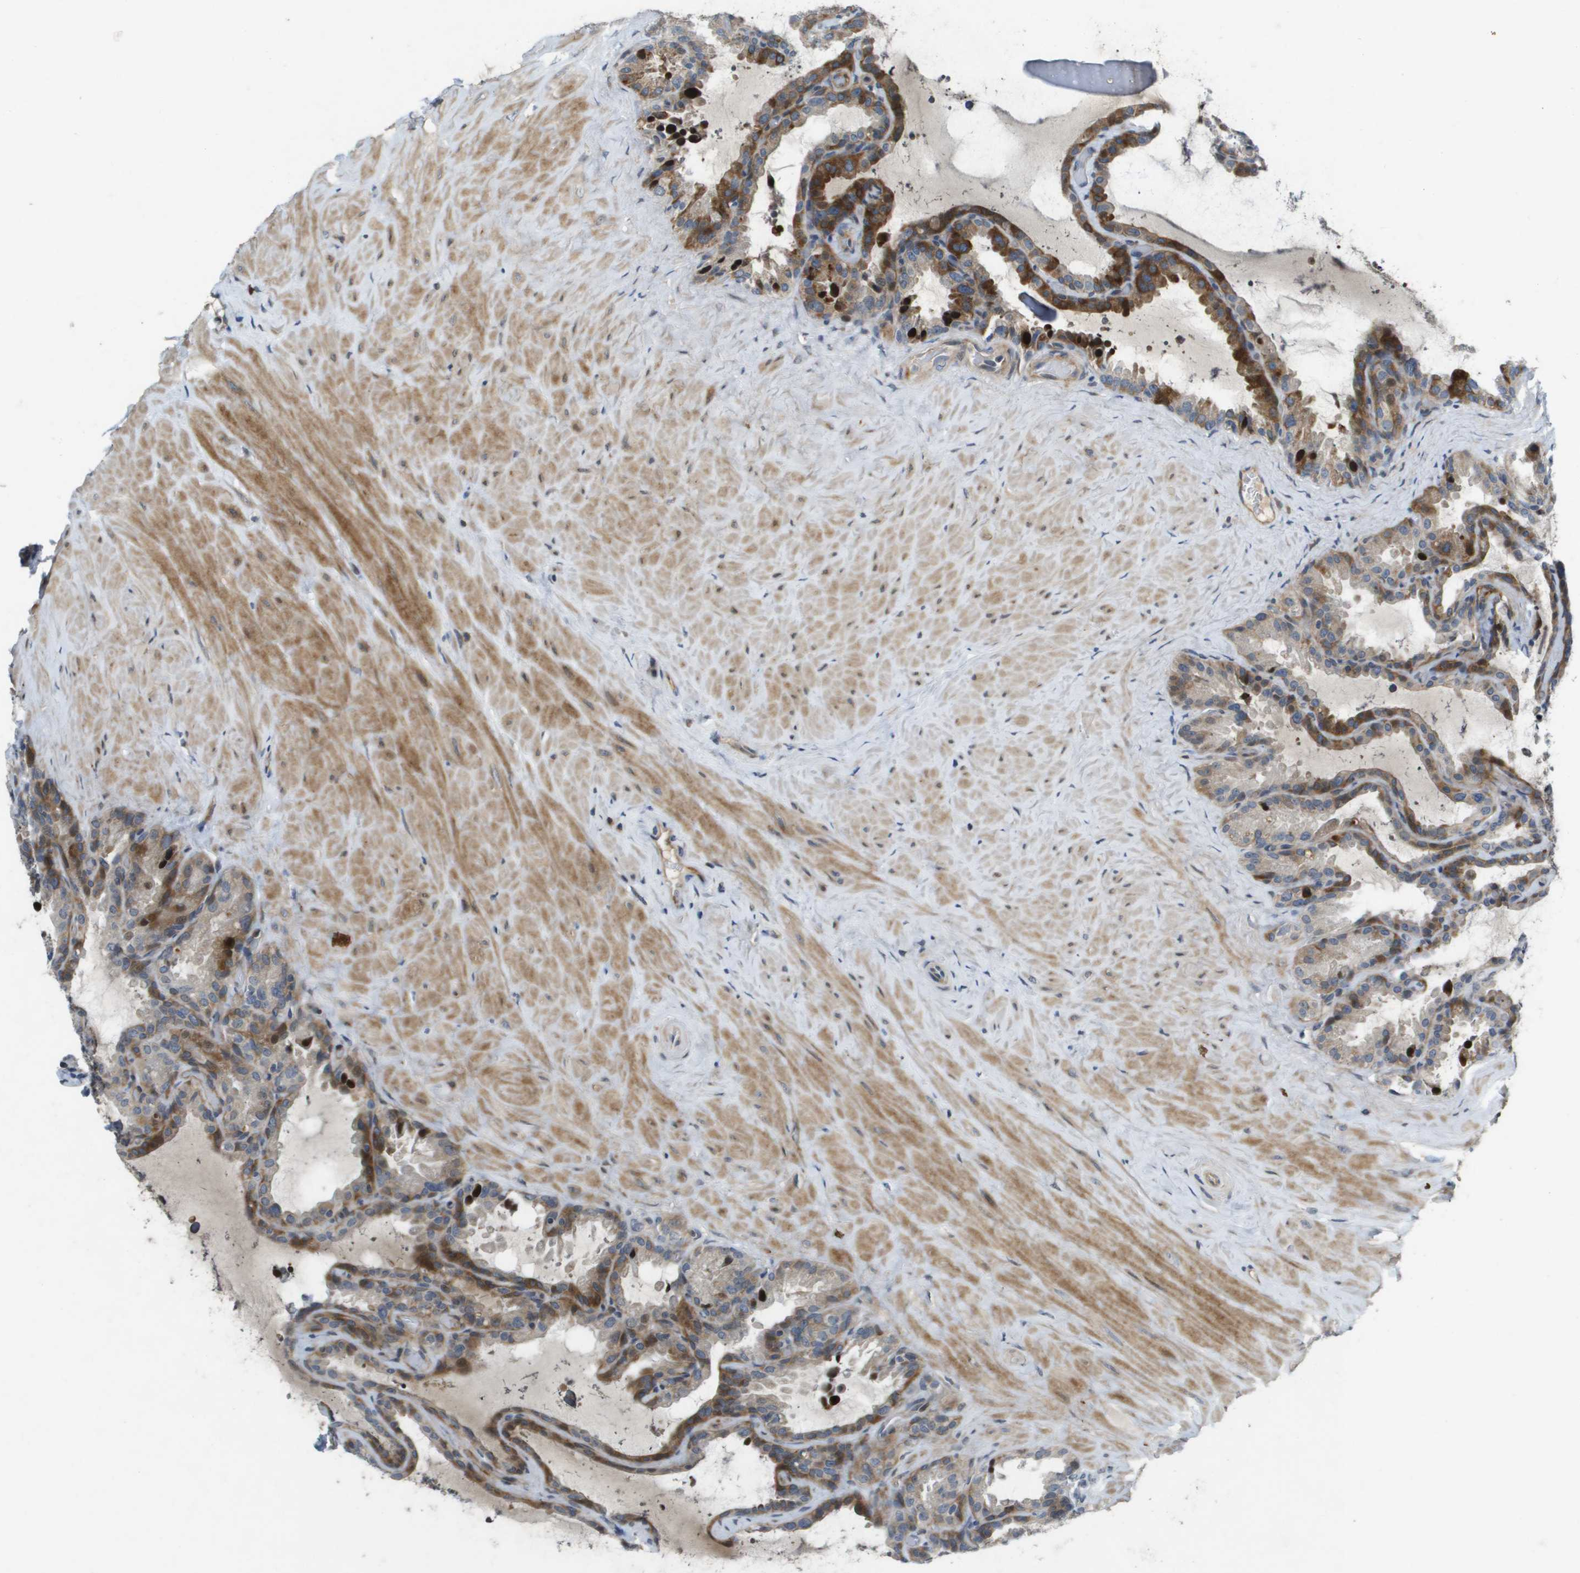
{"staining": {"intensity": "moderate", "quantity": "25%-75%", "location": "cytoplasmic/membranous"}, "tissue": "seminal vesicle", "cell_type": "Glandular cells", "image_type": "normal", "snomed": [{"axis": "morphology", "description": "Normal tissue, NOS"}, {"axis": "topography", "description": "Seminal veicle"}], "caption": "Protein staining exhibits moderate cytoplasmic/membranous staining in about 25%-75% of glandular cells in benign seminal vesicle. The staining was performed using DAB, with brown indicating positive protein expression. Nuclei are stained blue with hematoxylin.", "gene": "SCN4B", "patient": {"sex": "male", "age": 46}}